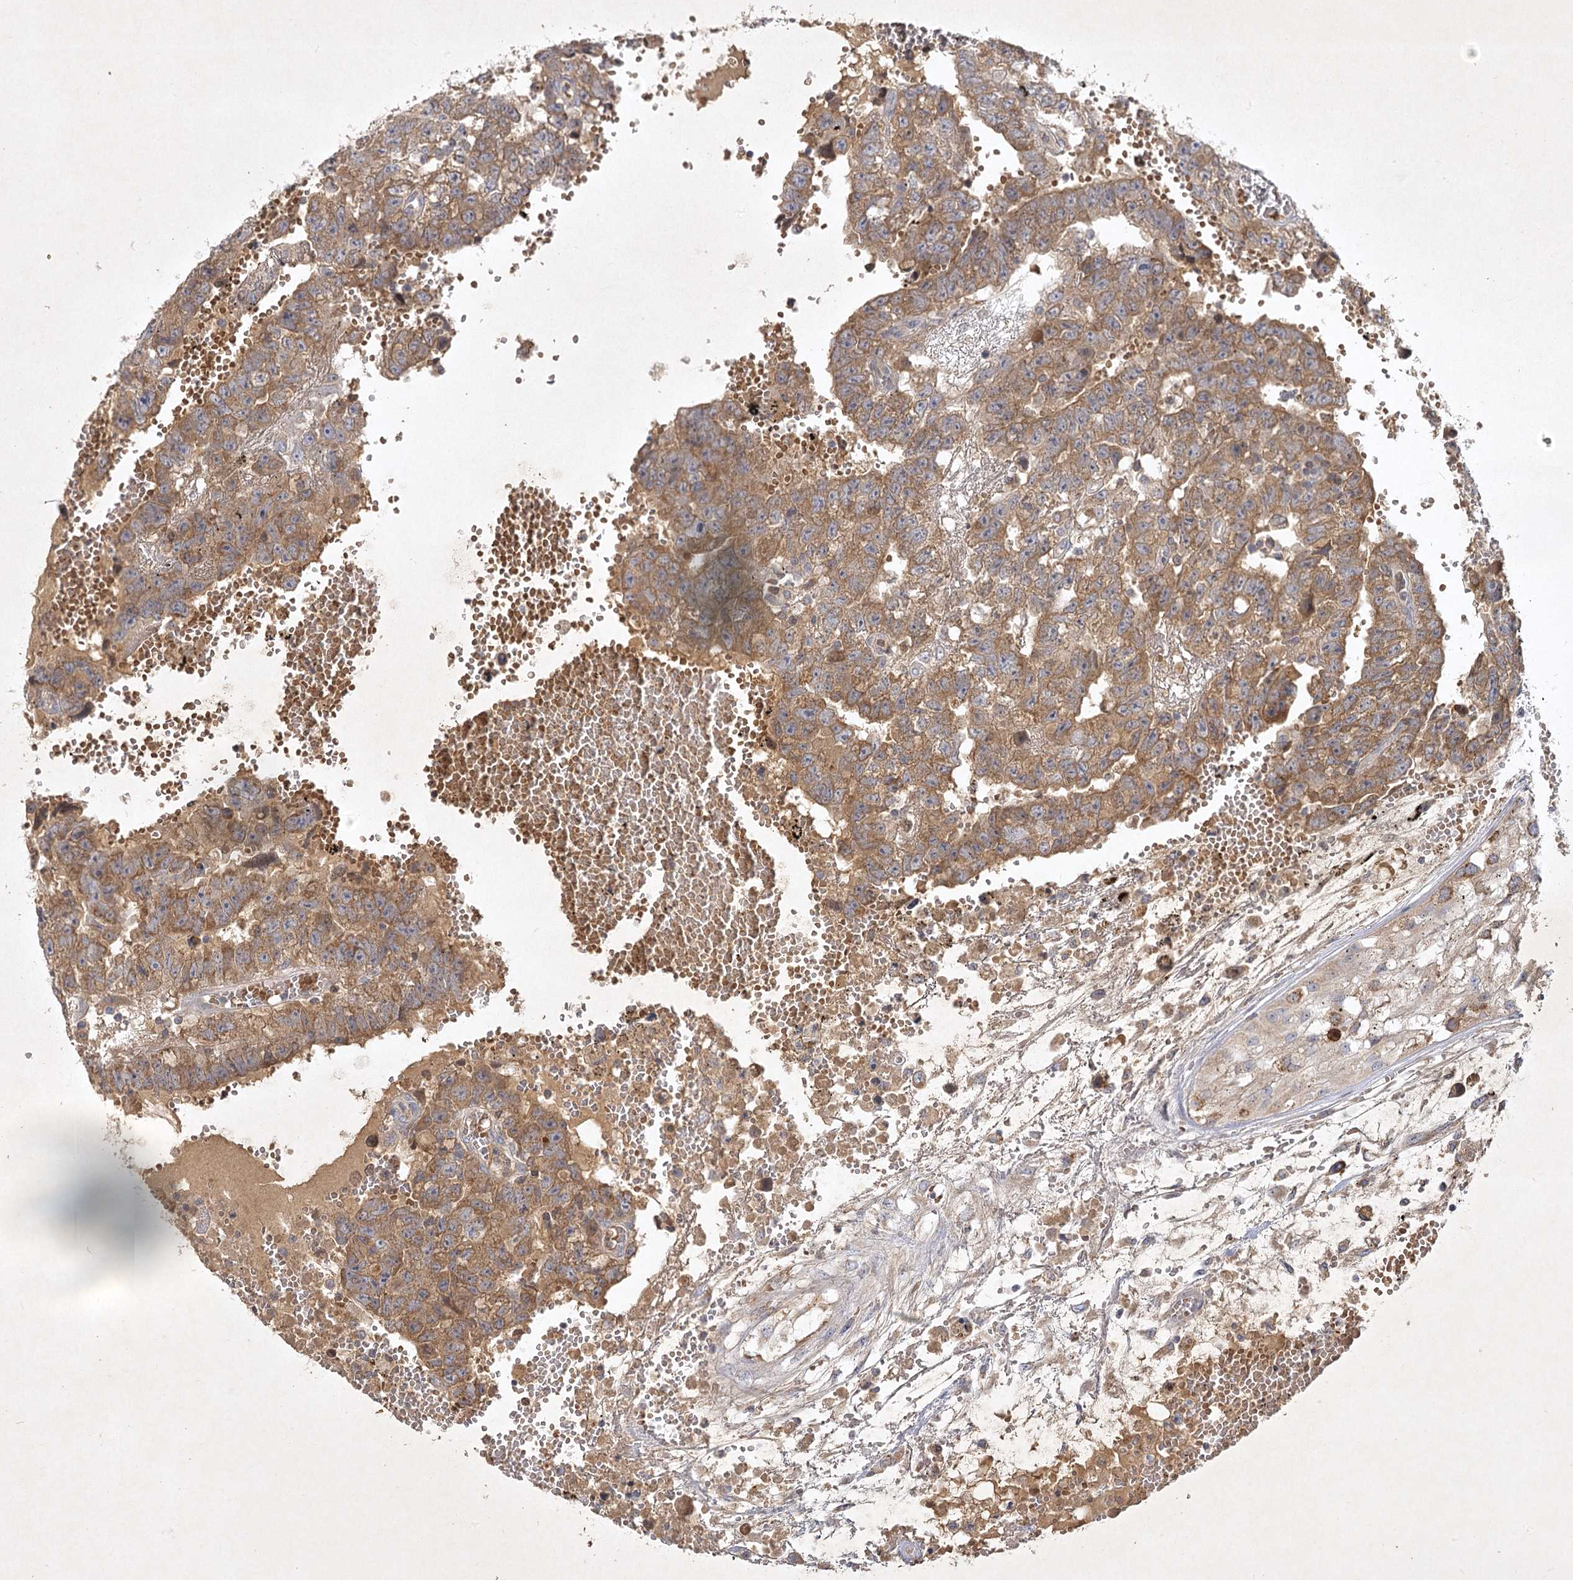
{"staining": {"intensity": "moderate", "quantity": "25%-75%", "location": "cytoplasmic/membranous"}, "tissue": "testis cancer", "cell_type": "Tumor cells", "image_type": "cancer", "snomed": [{"axis": "morphology", "description": "Carcinoma, Embryonal, NOS"}, {"axis": "topography", "description": "Testis"}], "caption": "Protein staining by immunohistochemistry (IHC) shows moderate cytoplasmic/membranous expression in about 25%-75% of tumor cells in embryonal carcinoma (testis).", "gene": "PYROXD2", "patient": {"sex": "male", "age": 25}}